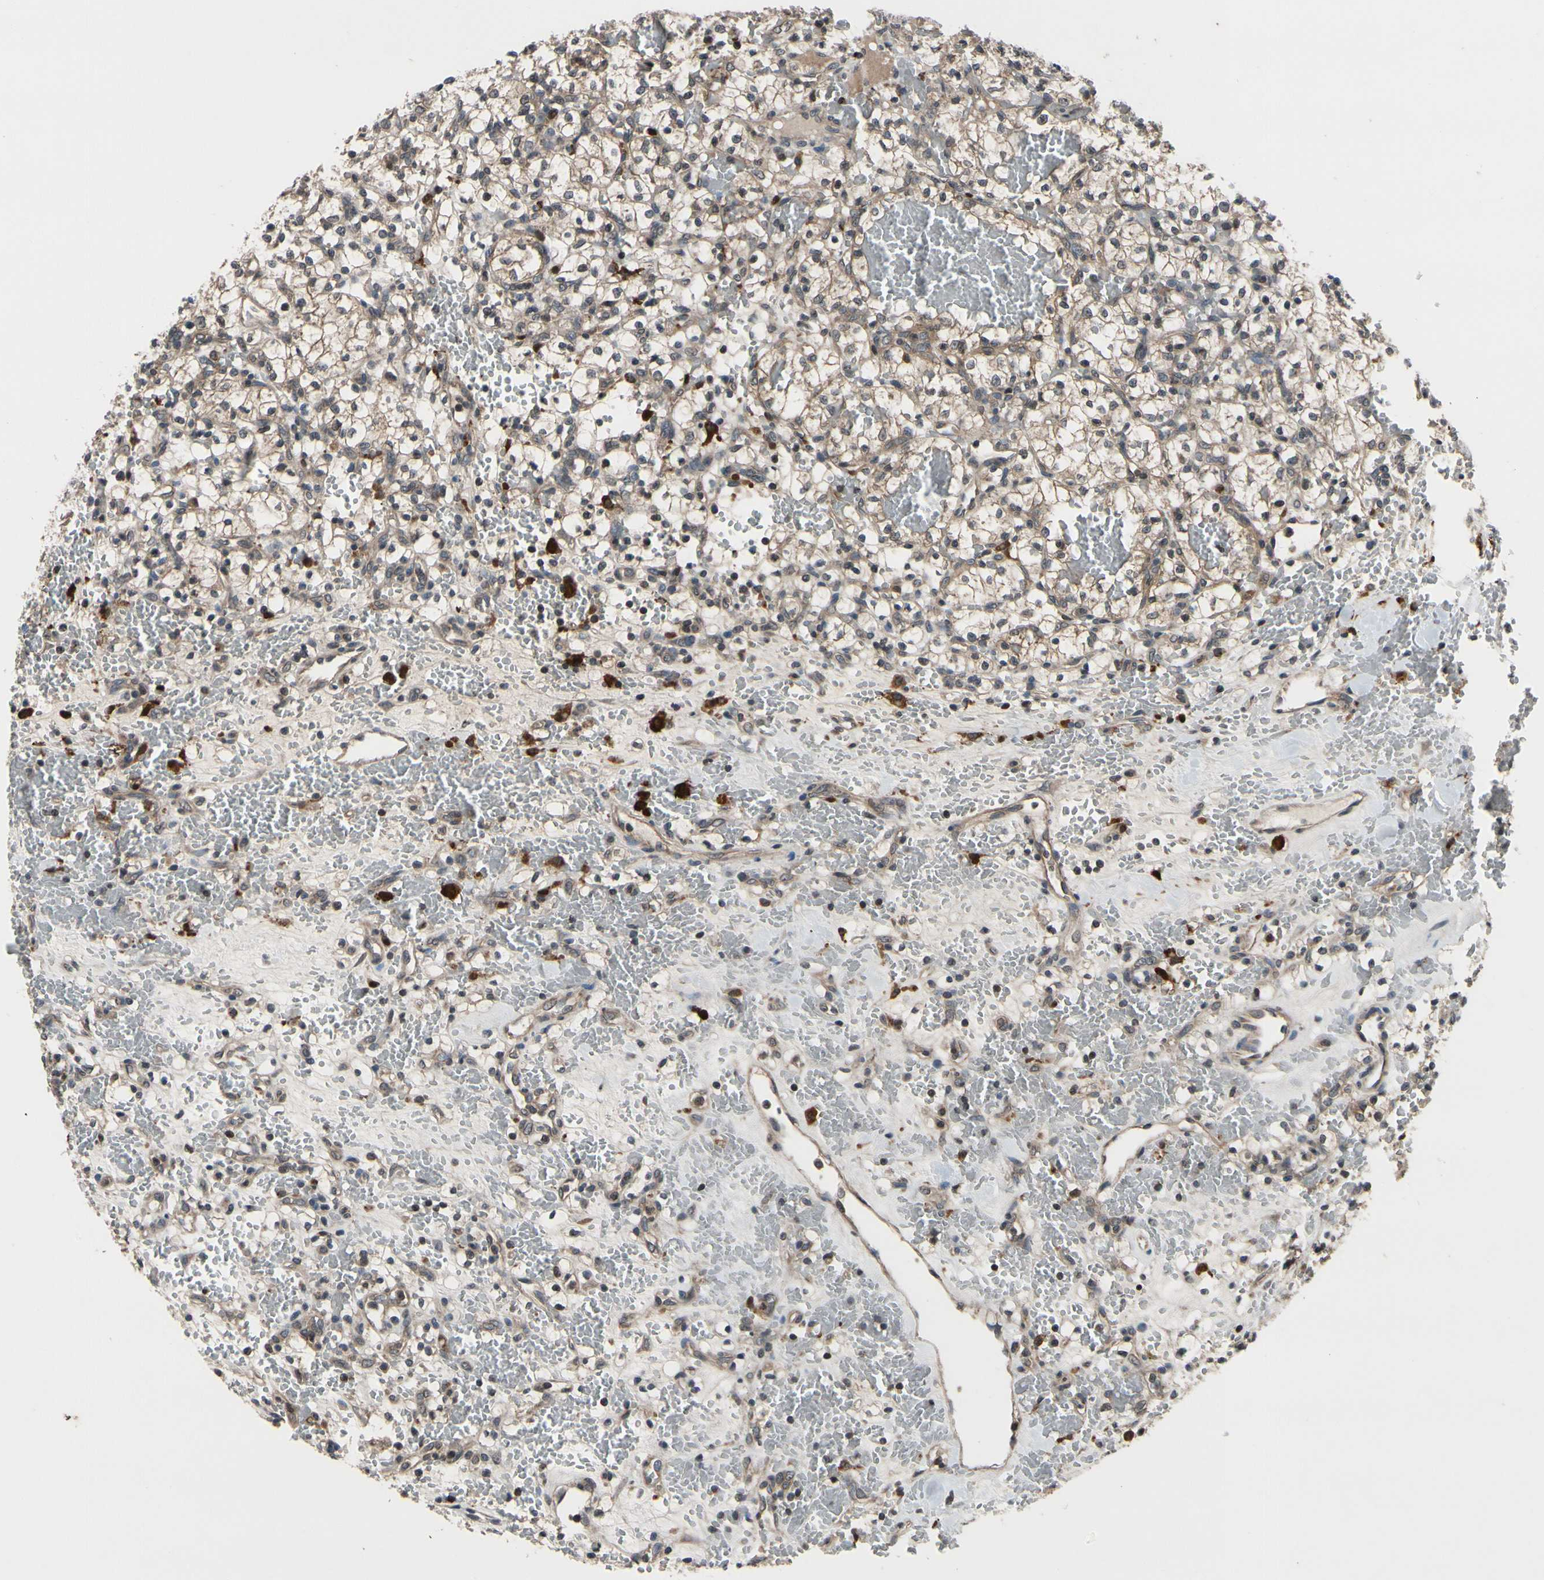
{"staining": {"intensity": "weak", "quantity": ">75%", "location": "cytoplasmic/membranous"}, "tissue": "renal cancer", "cell_type": "Tumor cells", "image_type": "cancer", "snomed": [{"axis": "morphology", "description": "Adenocarcinoma, NOS"}, {"axis": "topography", "description": "Kidney"}], "caption": "Tumor cells reveal low levels of weak cytoplasmic/membranous staining in about >75% of cells in human renal cancer (adenocarcinoma).", "gene": "MBTPS2", "patient": {"sex": "female", "age": 60}}